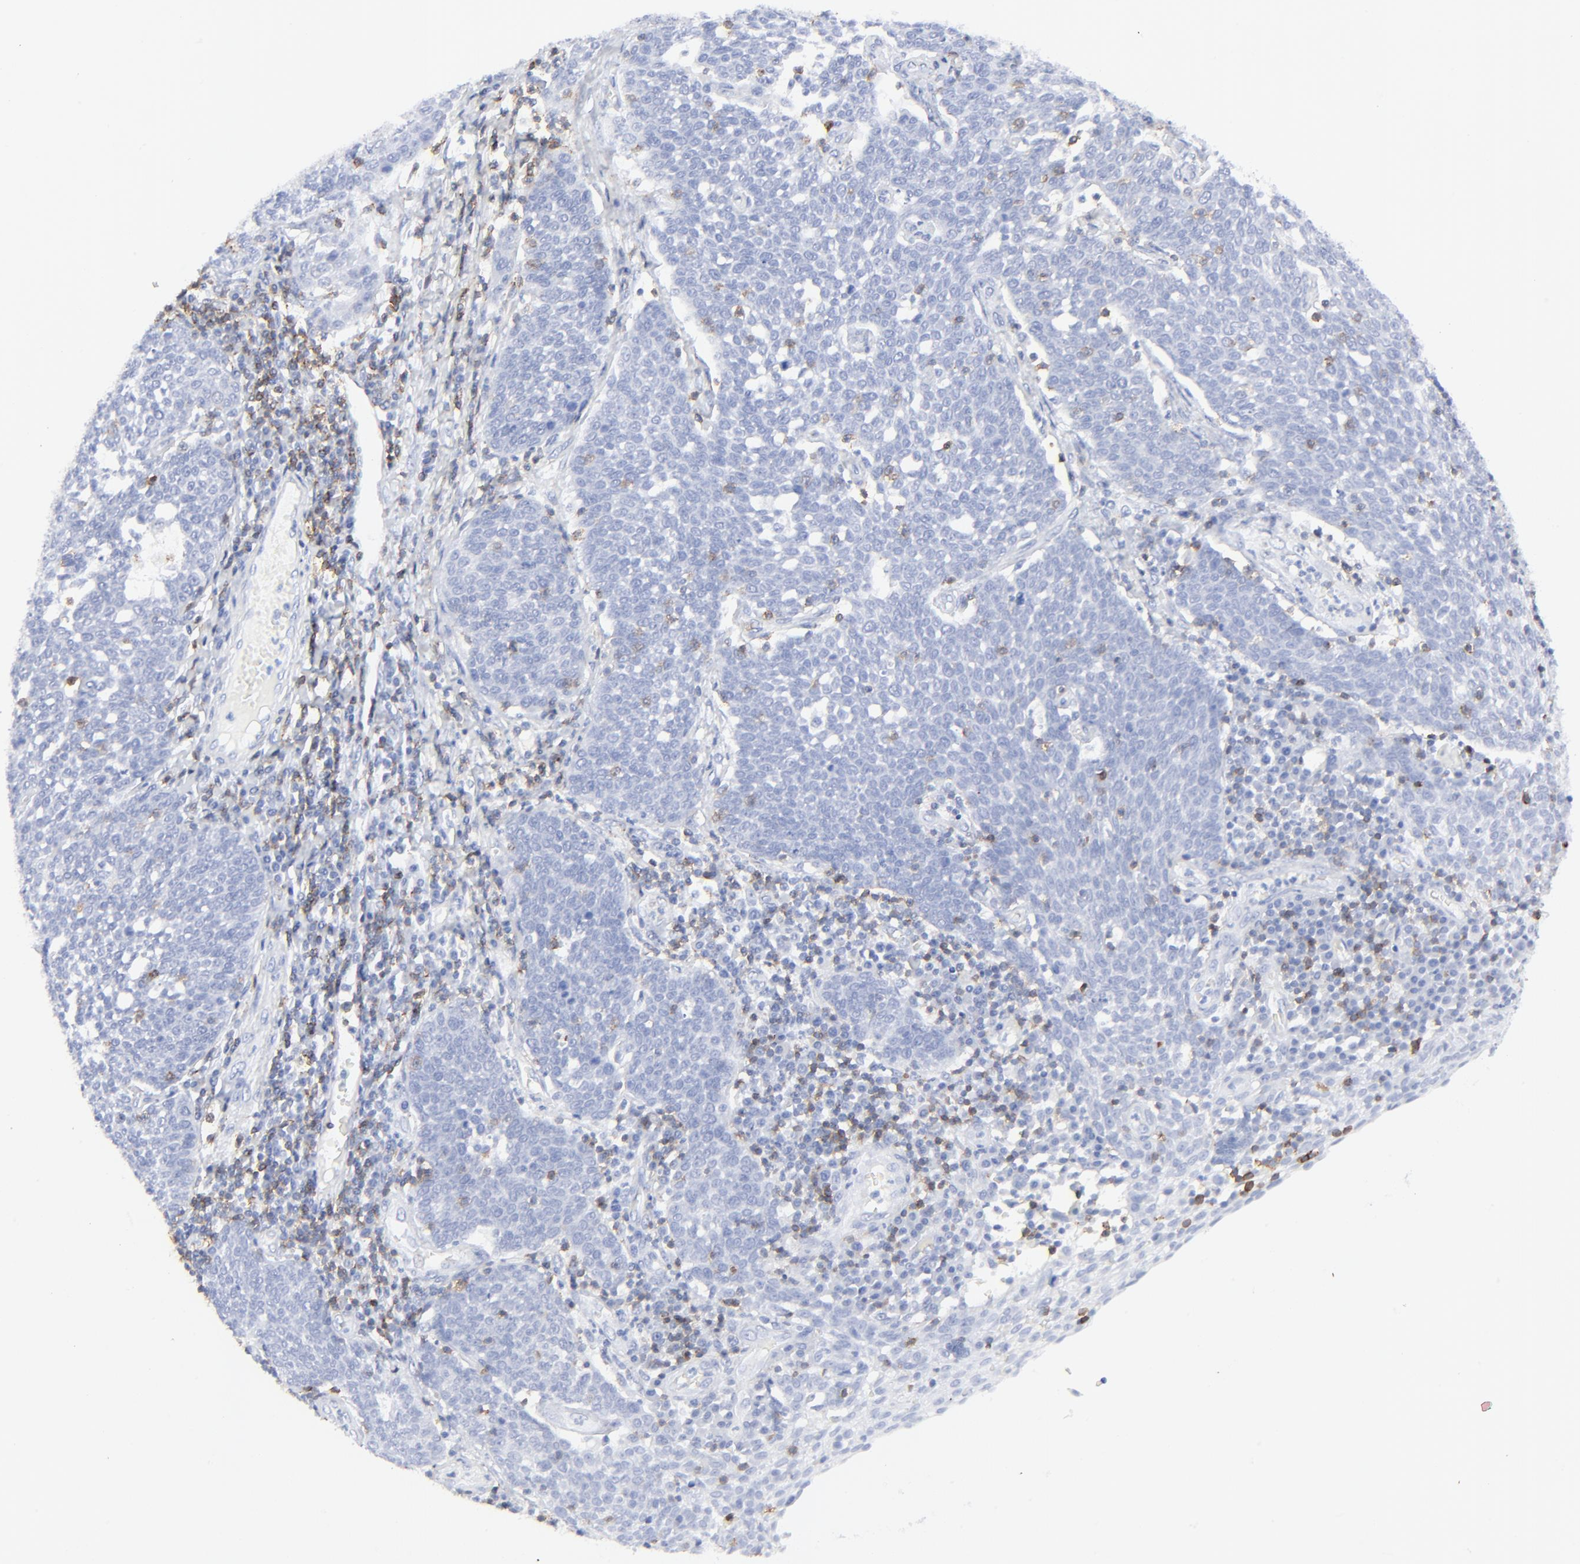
{"staining": {"intensity": "negative", "quantity": "none", "location": "none"}, "tissue": "cervical cancer", "cell_type": "Tumor cells", "image_type": "cancer", "snomed": [{"axis": "morphology", "description": "Squamous cell carcinoma, NOS"}, {"axis": "topography", "description": "Cervix"}], "caption": "Immunohistochemical staining of human cervical squamous cell carcinoma demonstrates no significant staining in tumor cells.", "gene": "LCK", "patient": {"sex": "female", "age": 34}}